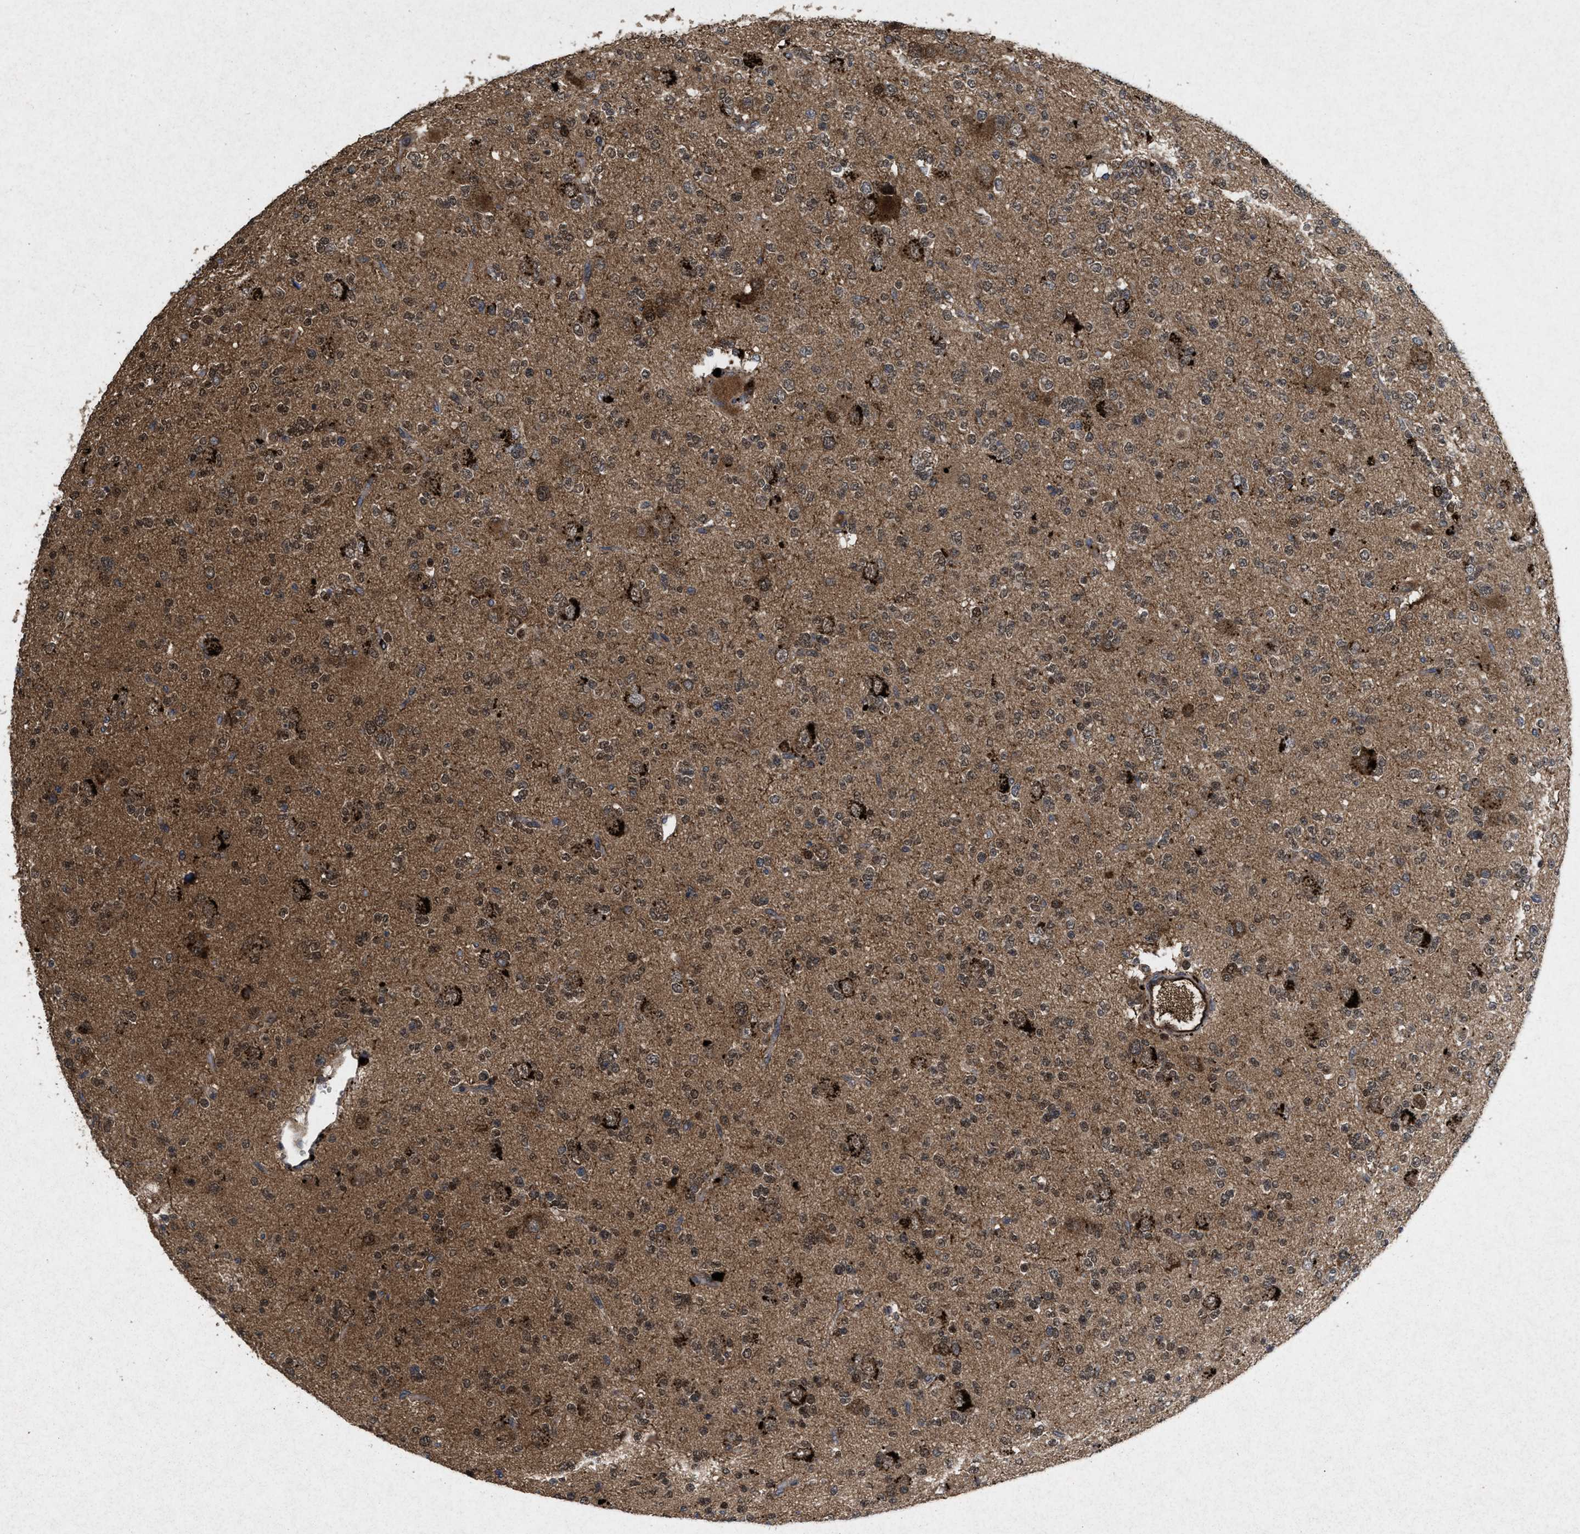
{"staining": {"intensity": "weak", "quantity": "25%-75%", "location": "cytoplasmic/membranous,nuclear"}, "tissue": "glioma", "cell_type": "Tumor cells", "image_type": "cancer", "snomed": [{"axis": "morphology", "description": "Glioma, malignant, Low grade"}, {"axis": "topography", "description": "Brain"}], "caption": "This micrograph demonstrates immunohistochemistry (IHC) staining of human glioma, with low weak cytoplasmic/membranous and nuclear staining in about 25%-75% of tumor cells.", "gene": "MSI2", "patient": {"sex": "male", "age": 38}}